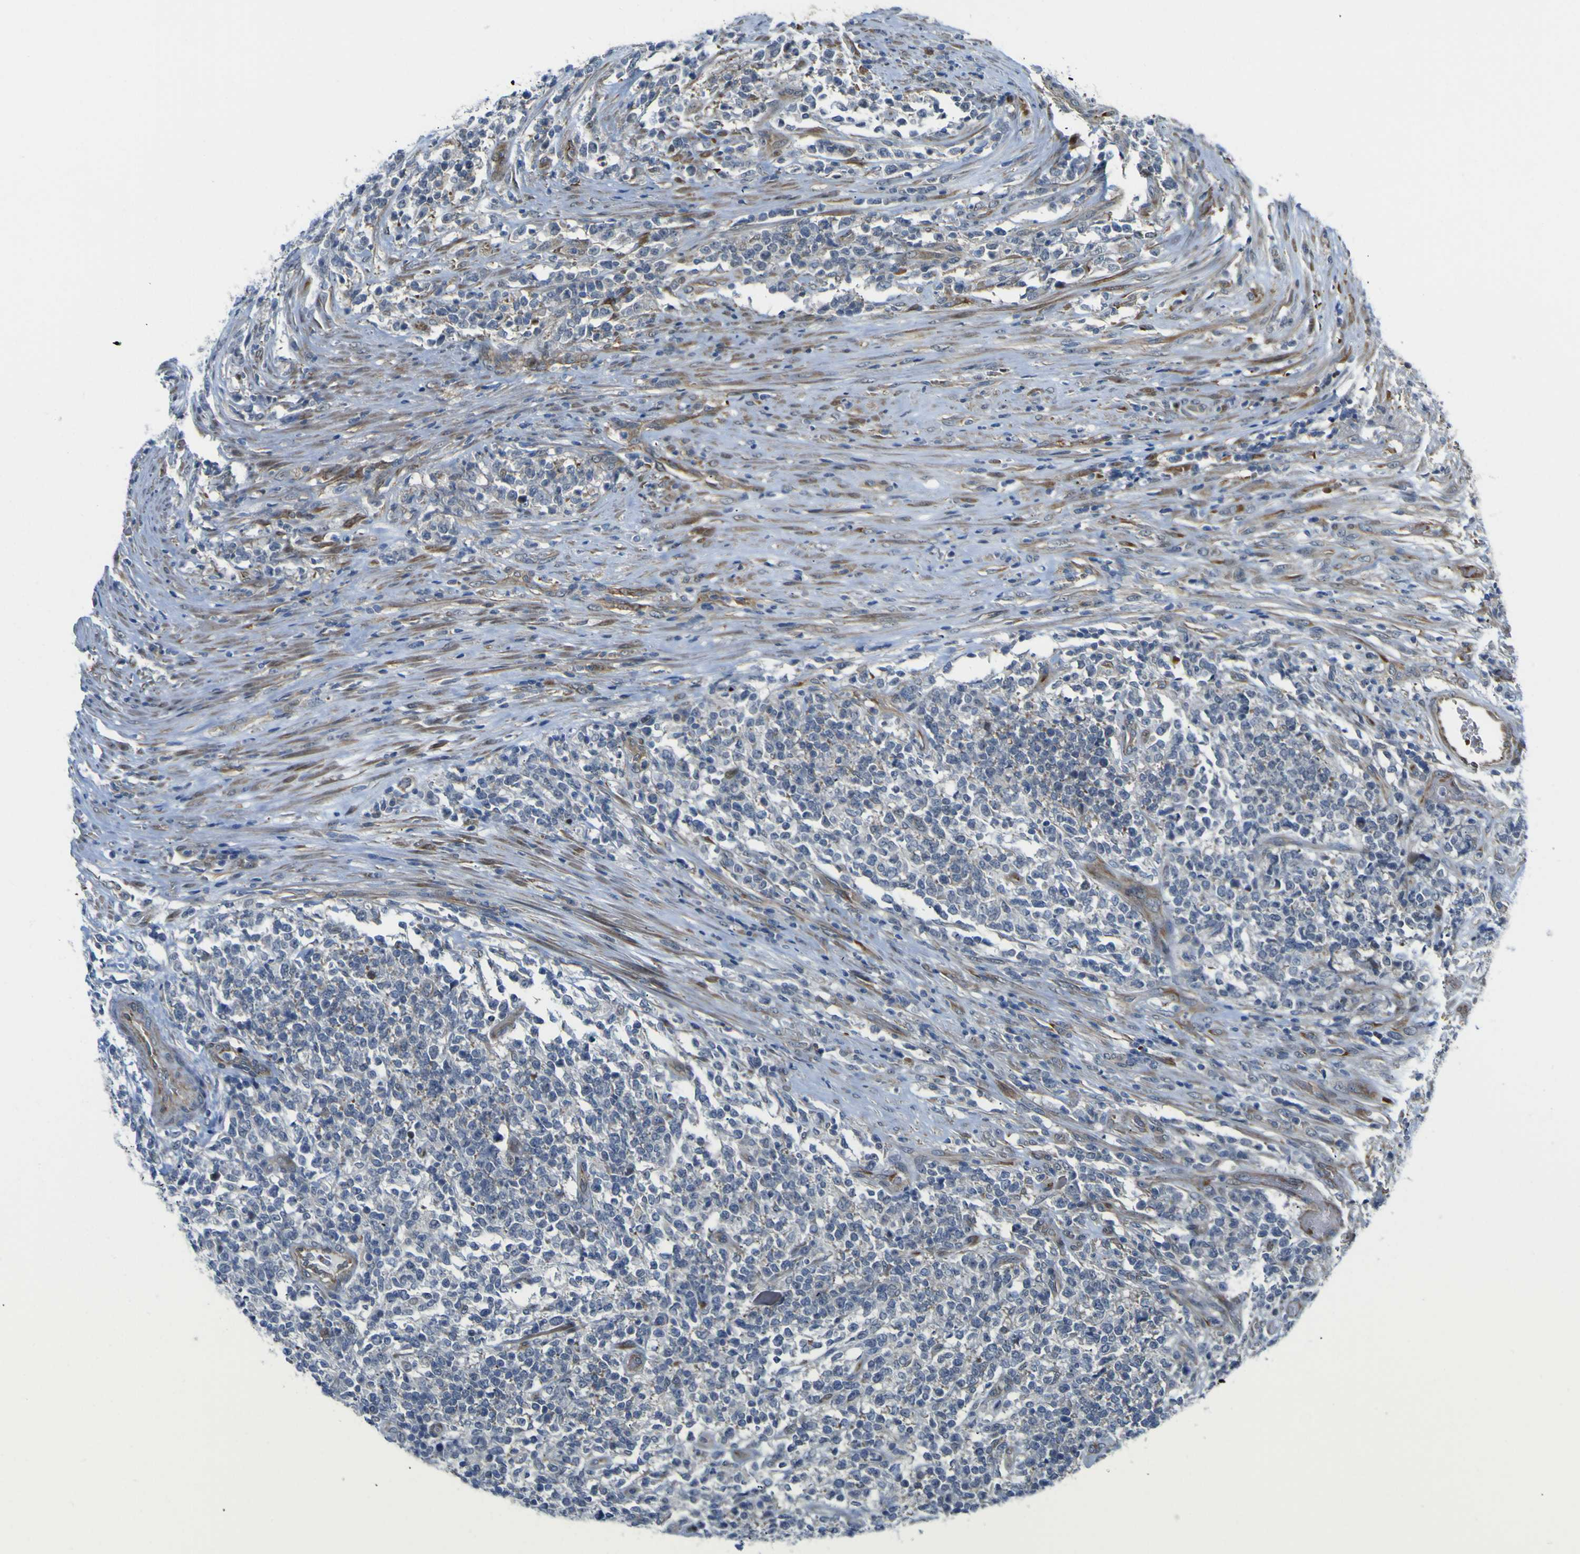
{"staining": {"intensity": "weak", "quantity": "<25%", "location": "cytoplasmic/membranous"}, "tissue": "lymphoma", "cell_type": "Tumor cells", "image_type": "cancer", "snomed": [{"axis": "morphology", "description": "Malignant lymphoma, non-Hodgkin's type, High grade"}, {"axis": "topography", "description": "Soft tissue"}], "caption": "The photomicrograph shows no significant positivity in tumor cells of lymphoma.", "gene": "KDM7A", "patient": {"sex": "male", "age": 18}}